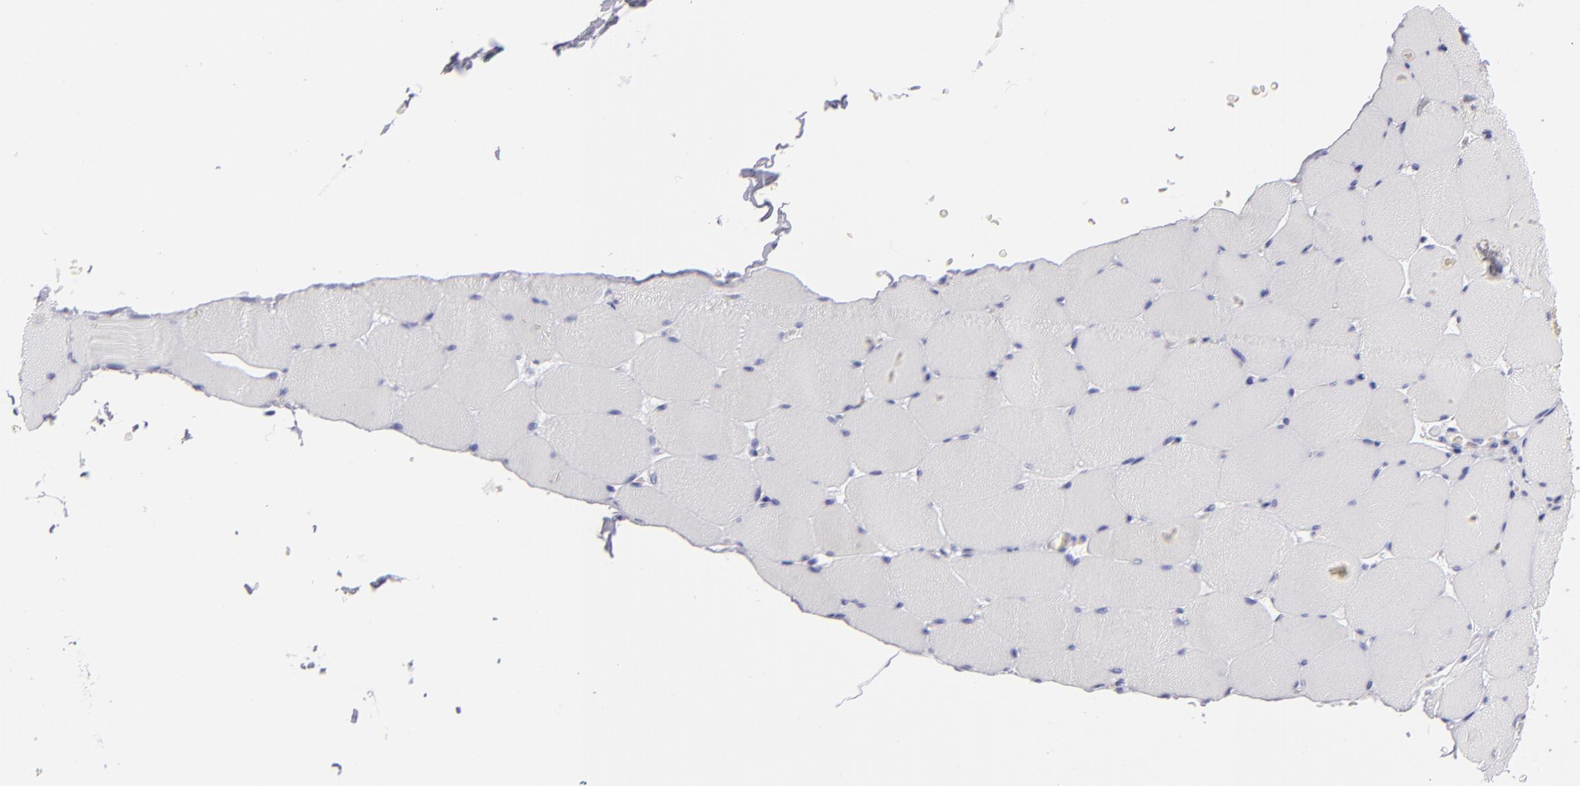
{"staining": {"intensity": "negative", "quantity": "none", "location": "none"}, "tissue": "skeletal muscle", "cell_type": "Myocytes", "image_type": "normal", "snomed": [{"axis": "morphology", "description": "Normal tissue, NOS"}, {"axis": "topography", "description": "Skeletal muscle"}], "caption": "Immunohistochemistry (IHC) of unremarkable skeletal muscle shows no staining in myocytes.", "gene": "PVALB", "patient": {"sex": "male", "age": 62}}